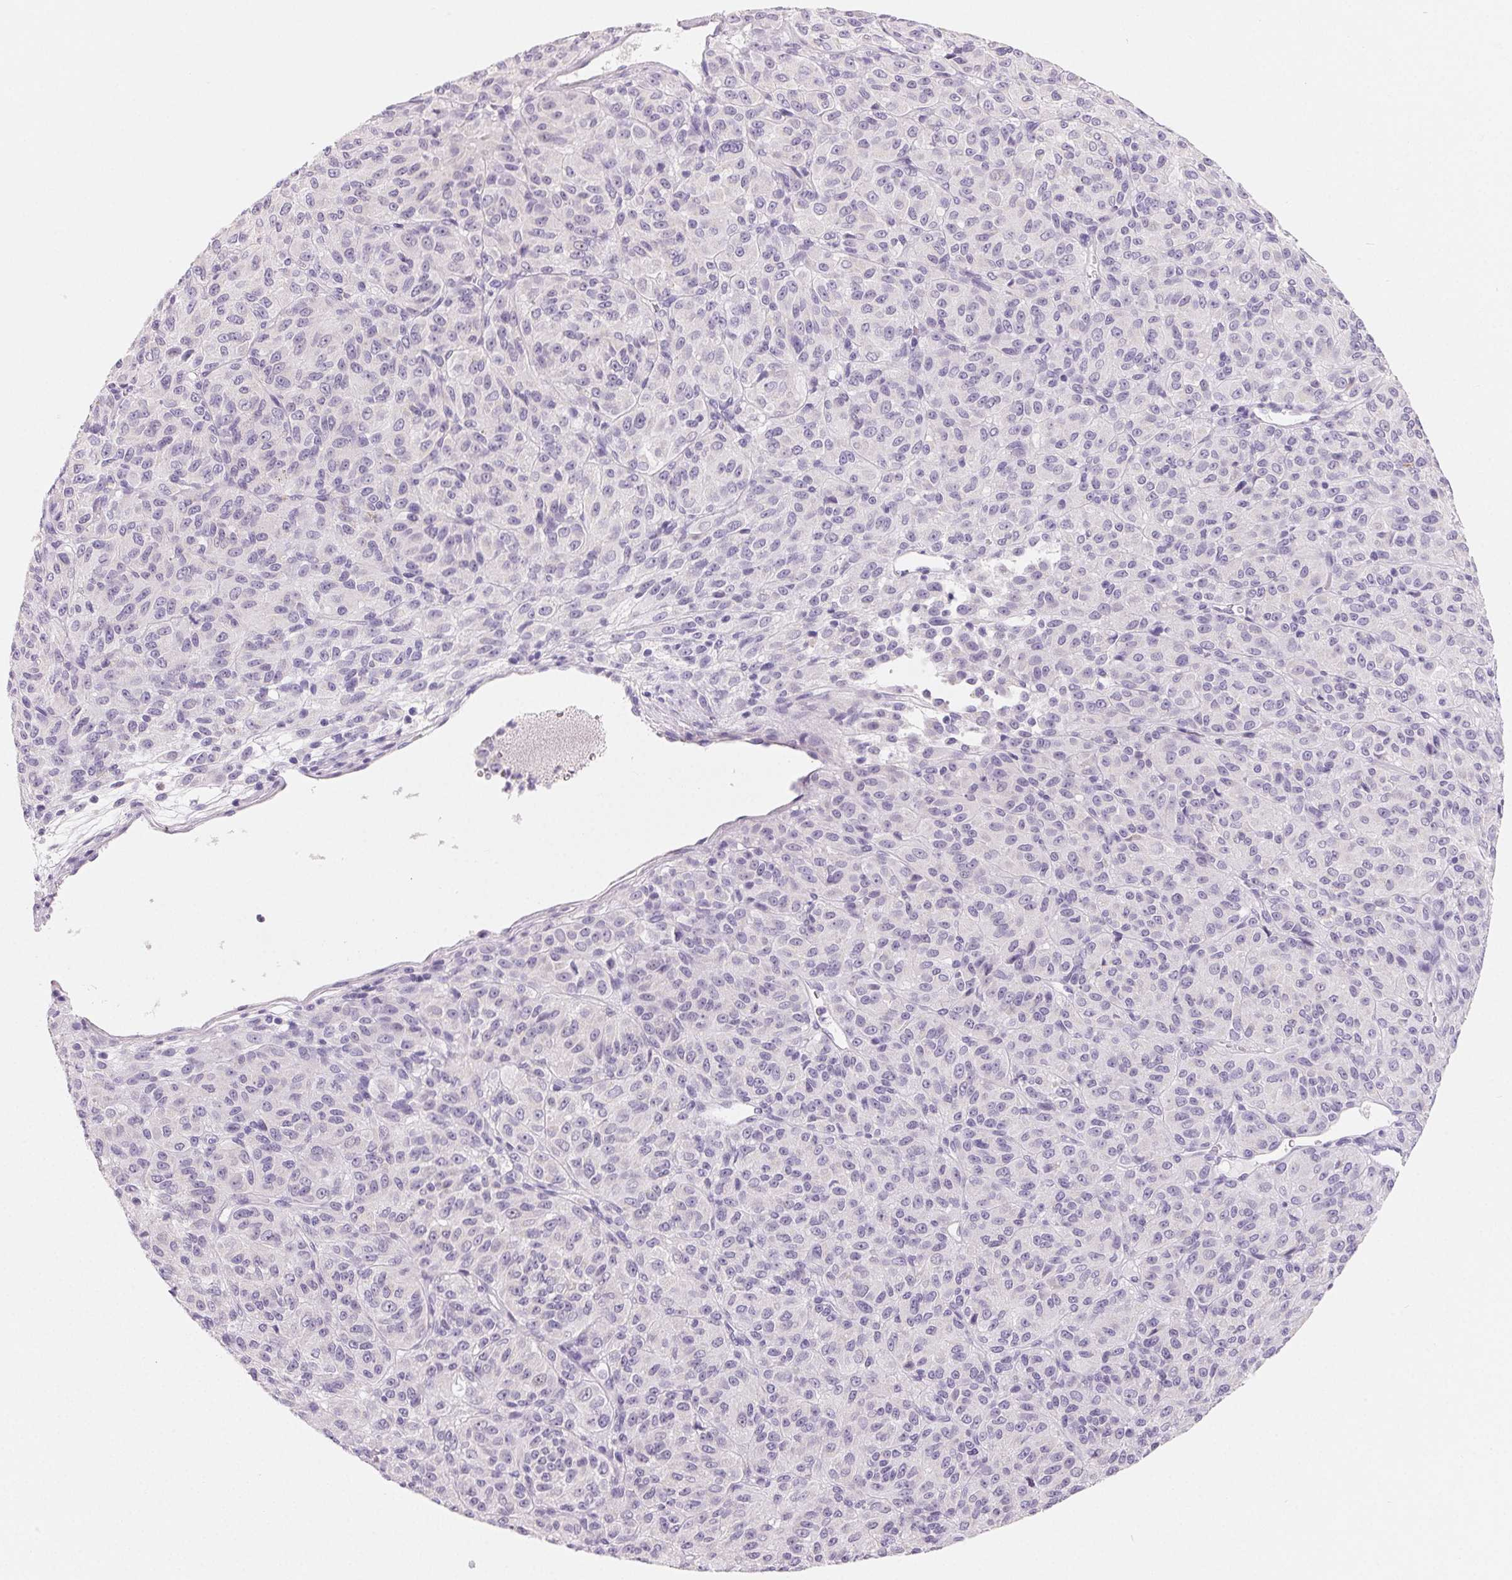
{"staining": {"intensity": "negative", "quantity": "none", "location": "none"}, "tissue": "melanoma", "cell_type": "Tumor cells", "image_type": "cancer", "snomed": [{"axis": "morphology", "description": "Malignant melanoma, Metastatic site"}, {"axis": "topography", "description": "Brain"}], "caption": "Human melanoma stained for a protein using immunohistochemistry exhibits no expression in tumor cells.", "gene": "SPACA5B", "patient": {"sex": "female", "age": 56}}